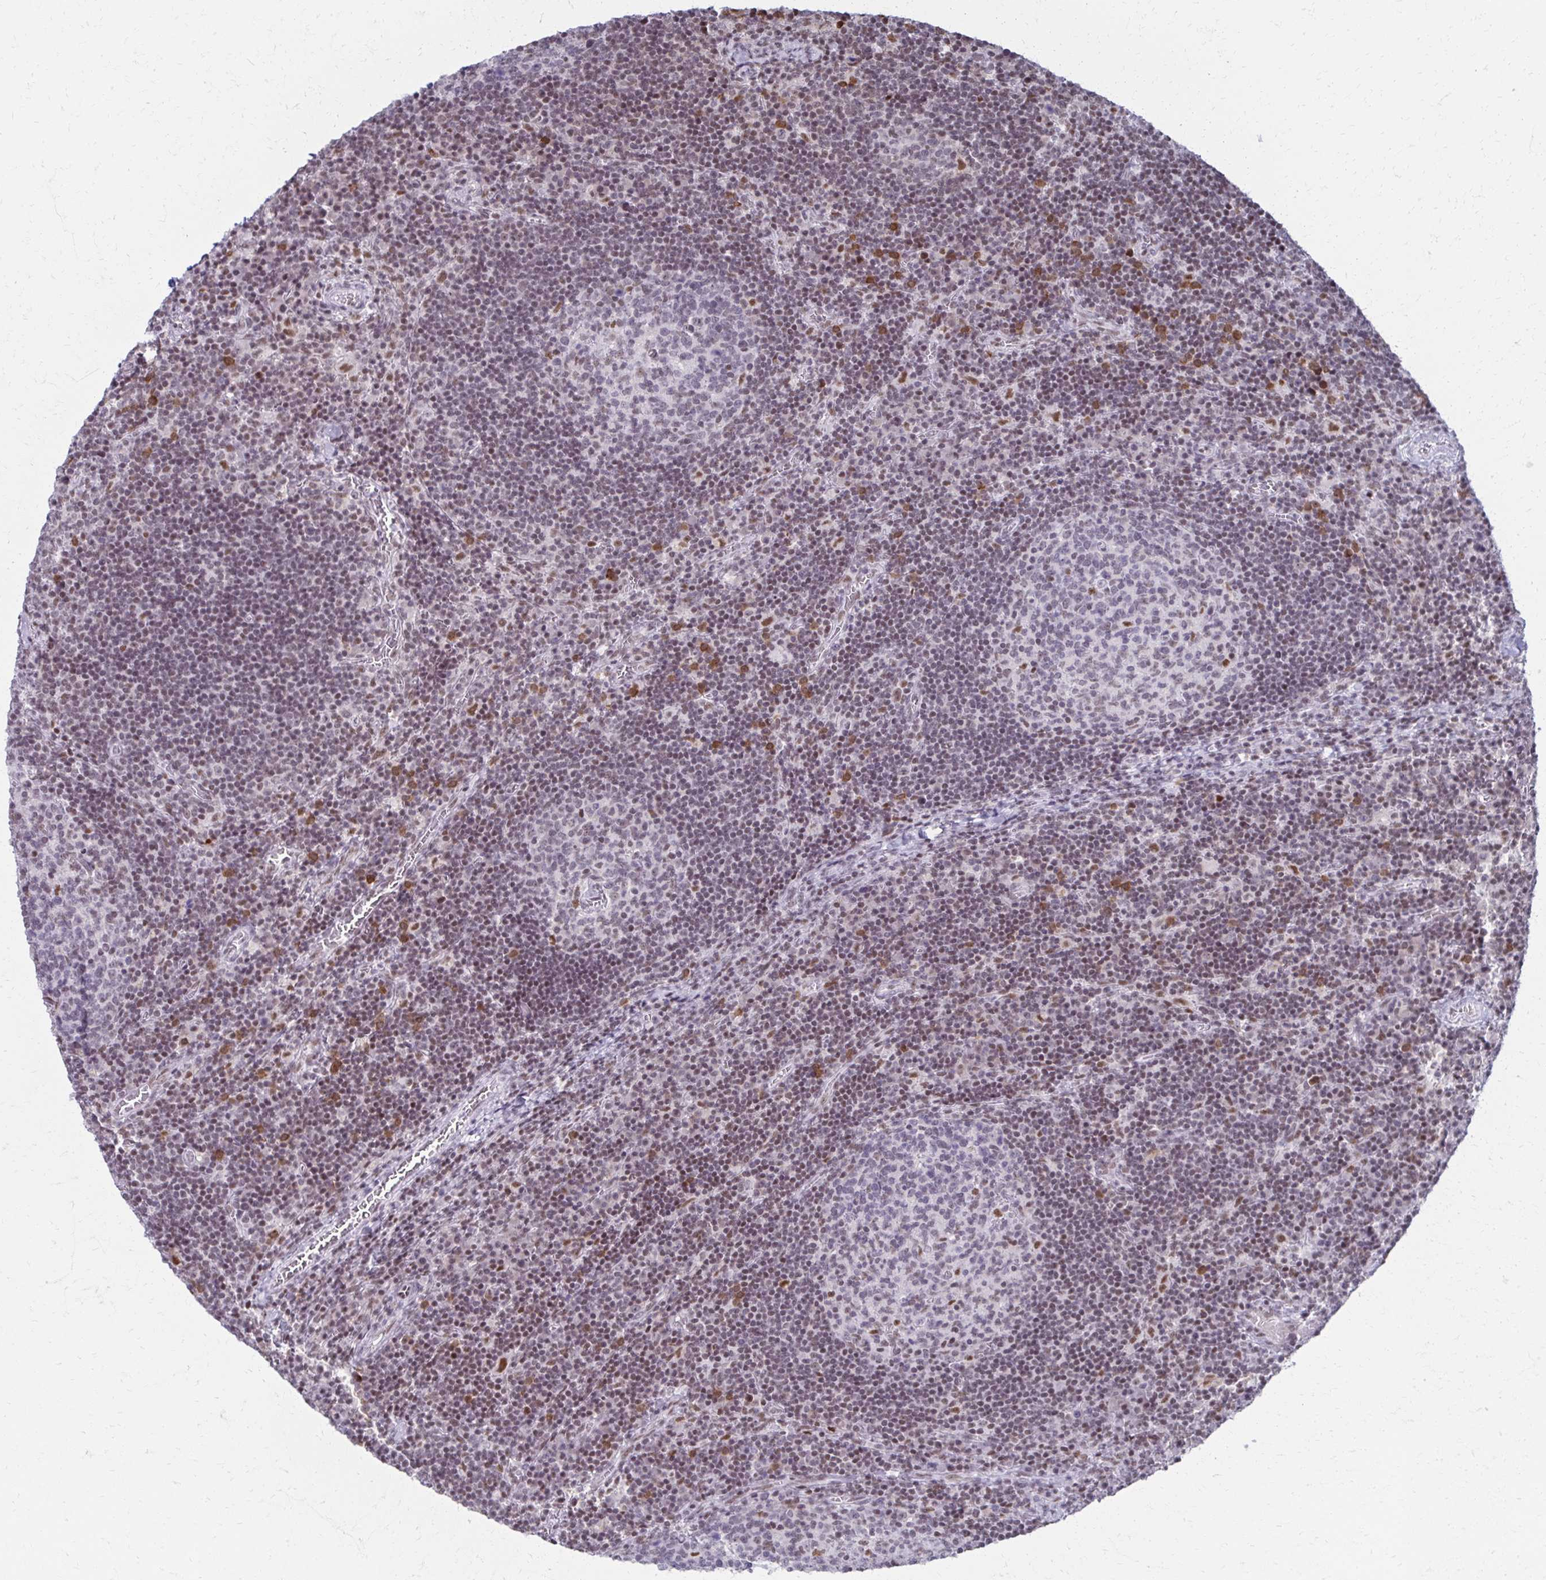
{"staining": {"intensity": "weak", "quantity": "<25%", "location": "nuclear"}, "tissue": "lymph node", "cell_type": "Germinal center cells", "image_type": "normal", "snomed": [{"axis": "morphology", "description": "Normal tissue, NOS"}, {"axis": "topography", "description": "Lymph node"}], "caption": "A high-resolution micrograph shows immunohistochemistry (IHC) staining of benign lymph node, which displays no significant staining in germinal center cells.", "gene": "IRF7", "patient": {"sex": "male", "age": 67}}